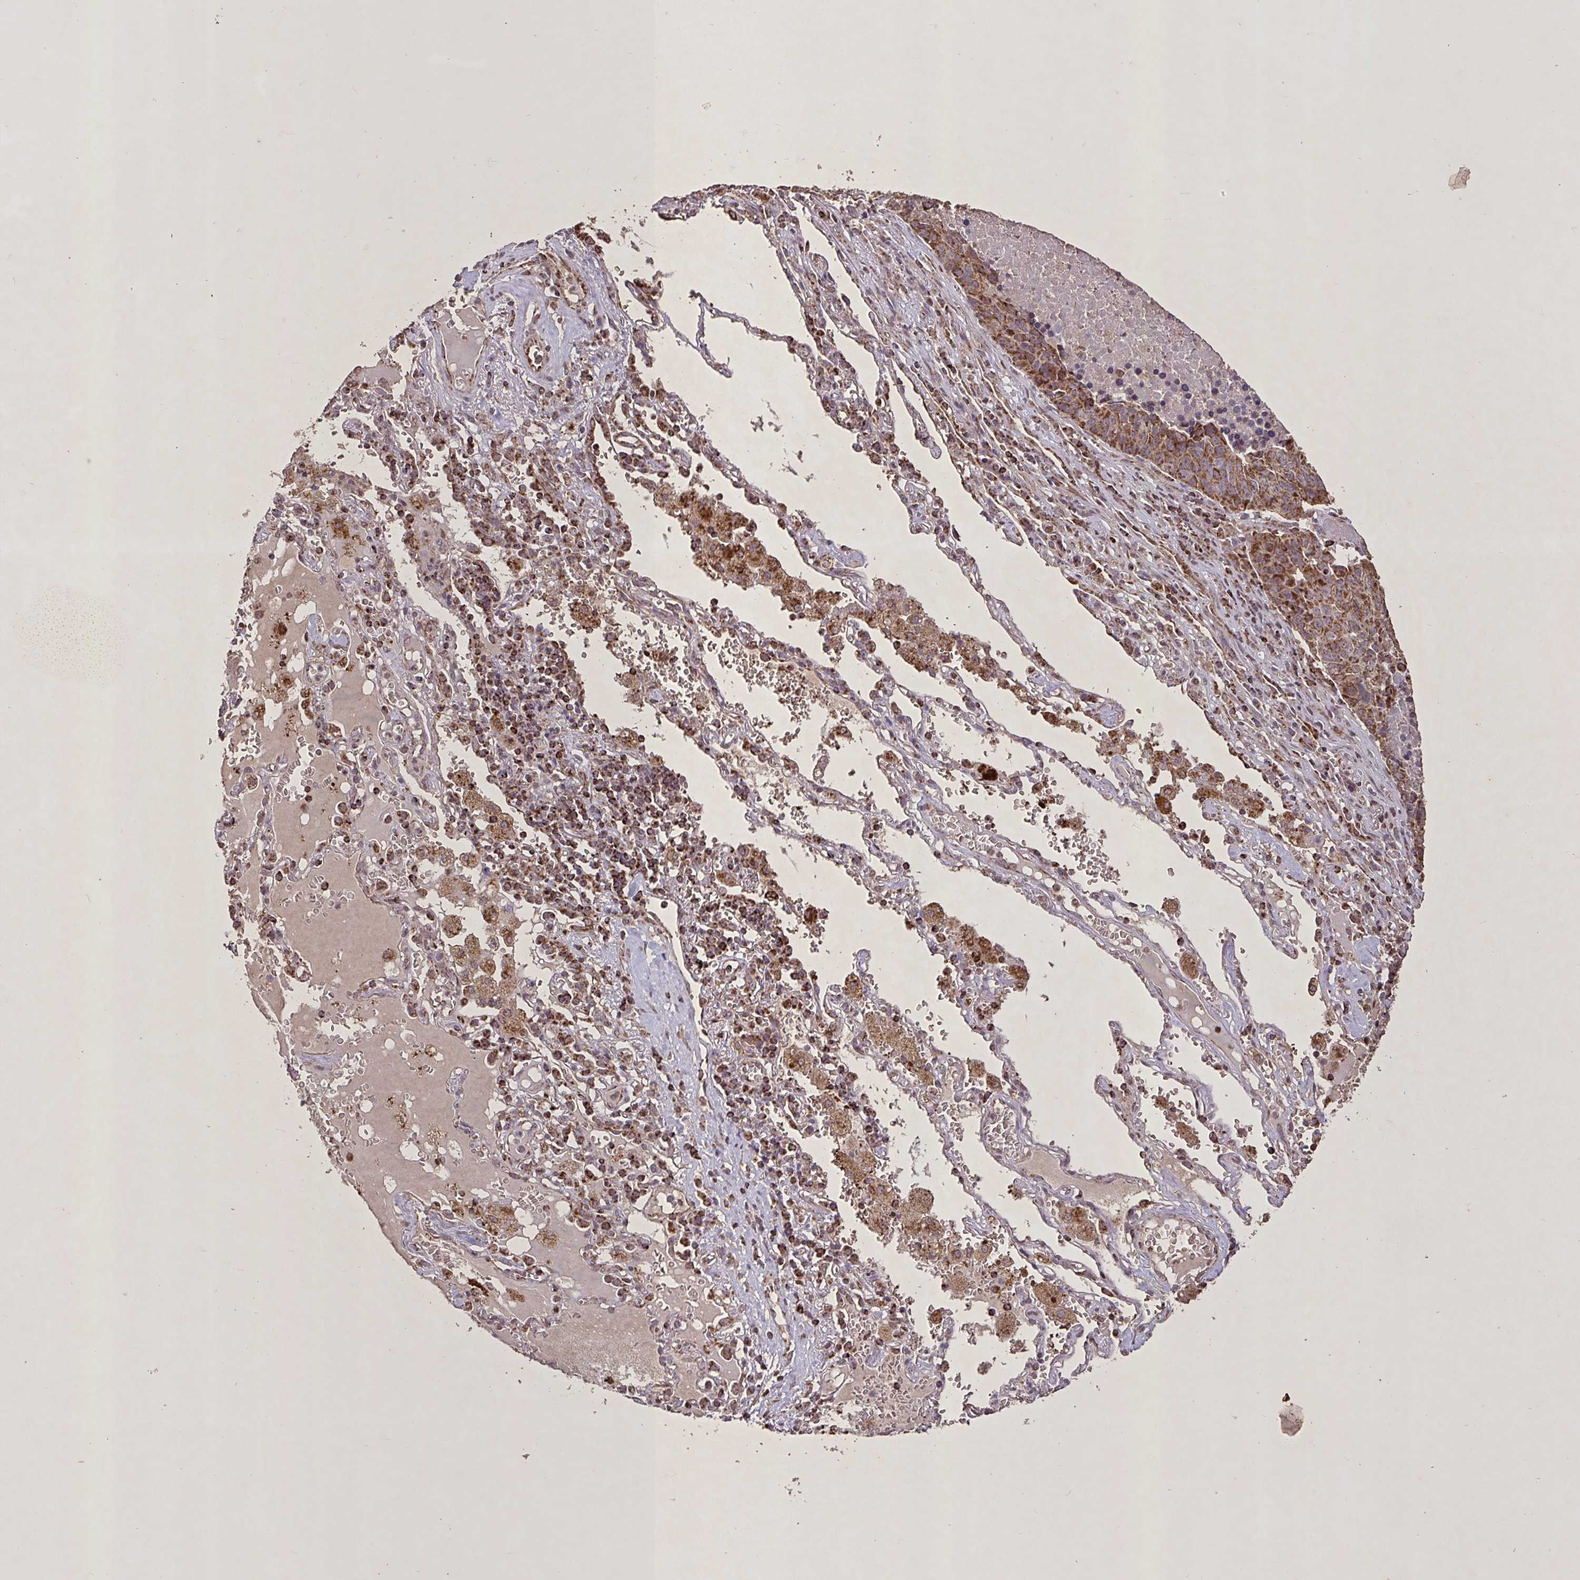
{"staining": {"intensity": "moderate", "quantity": ">75%", "location": "cytoplasmic/membranous"}, "tissue": "lung cancer", "cell_type": "Tumor cells", "image_type": "cancer", "snomed": [{"axis": "morphology", "description": "Squamous cell carcinoma, NOS"}, {"axis": "topography", "description": "Lung"}], "caption": "A micrograph of lung cancer stained for a protein demonstrates moderate cytoplasmic/membranous brown staining in tumor cells. Using DAB (brown) and hematoxylin (blue) stains, captured at high magnification using brightfield microscopy.", "gene": "AGK", "patient": {"sex": "female", "age": 66}}